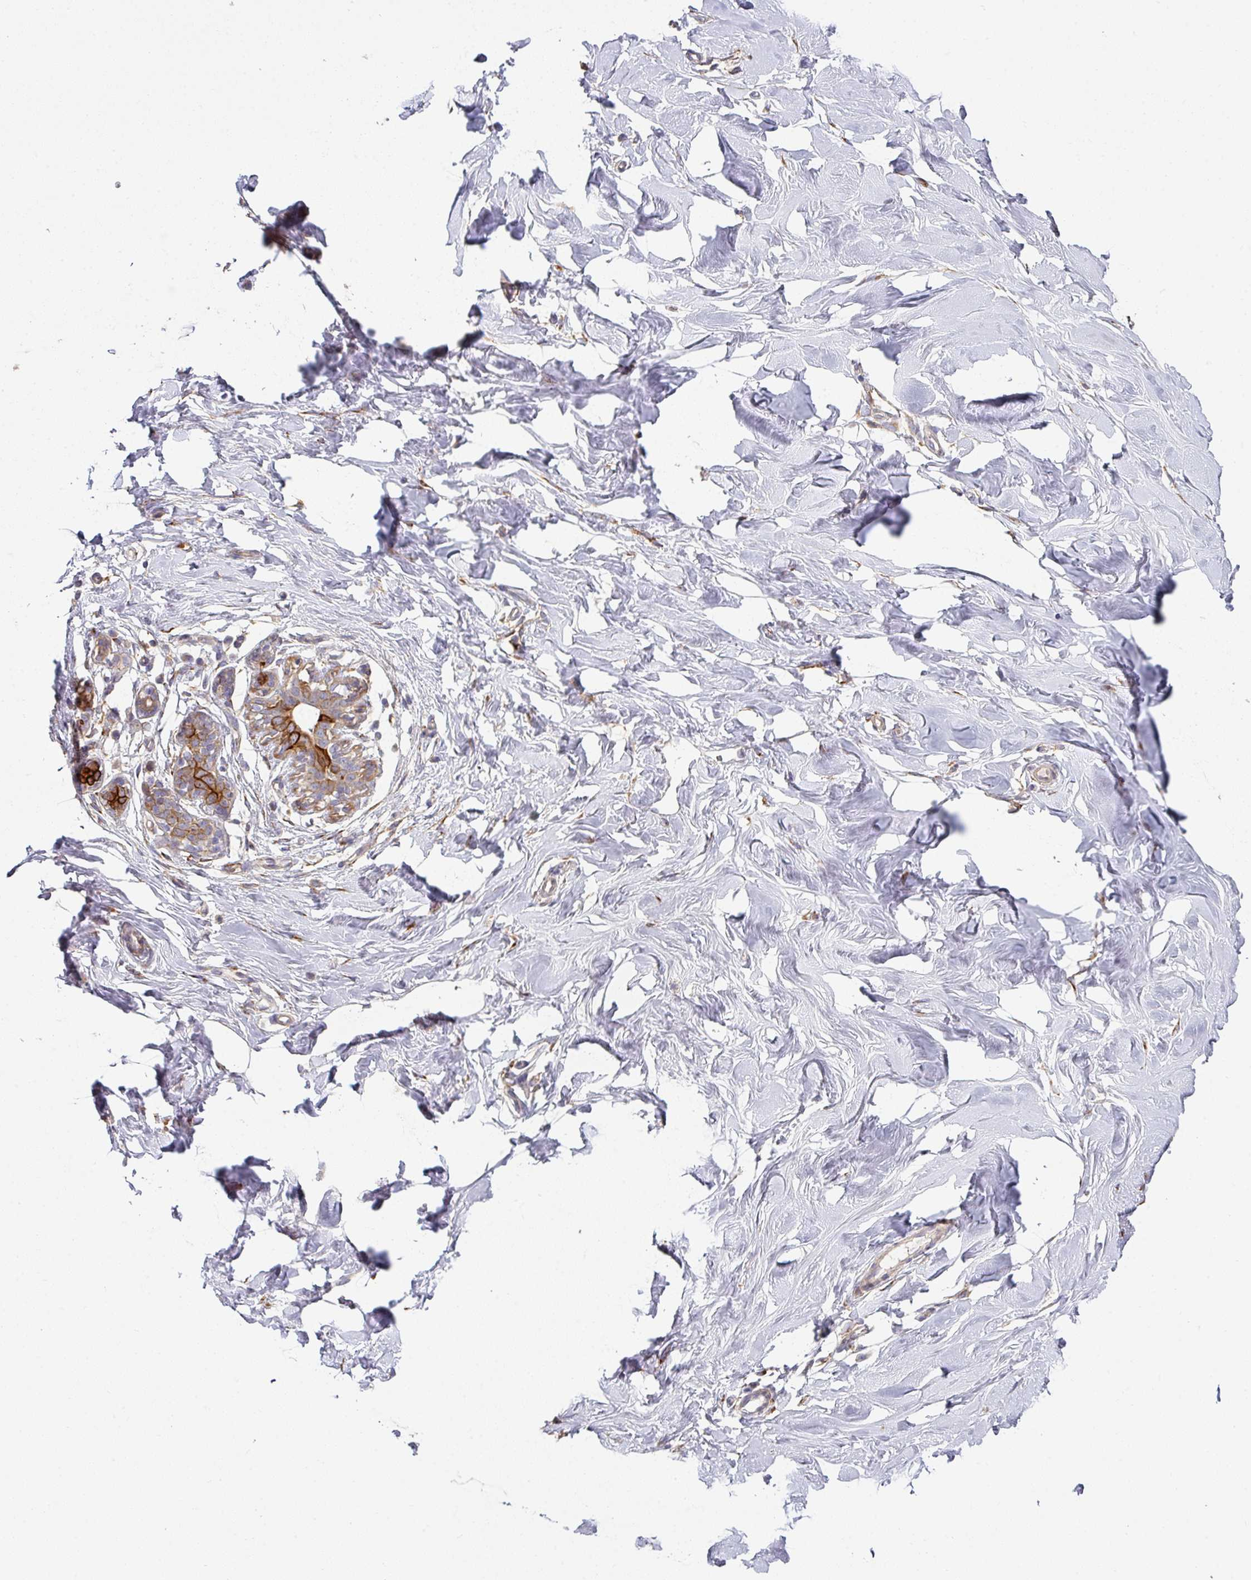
{"staining": {"intensity": "negative", "quantity": "none", "location": "none"}, "tissue": "breast", "cell_type": "Adipocytes", "image_type": "normal", "snomed": [{"axis": "morphology", "description": "Normal tissue, NOS"}, {"axis": "topography", "description": "Breast"}], "caption": "The histopathology image exhibits no significant positivity in adipocytes of breast.", "gene": "ZNF268", "patient": {"sex": "female", "age": 27}}